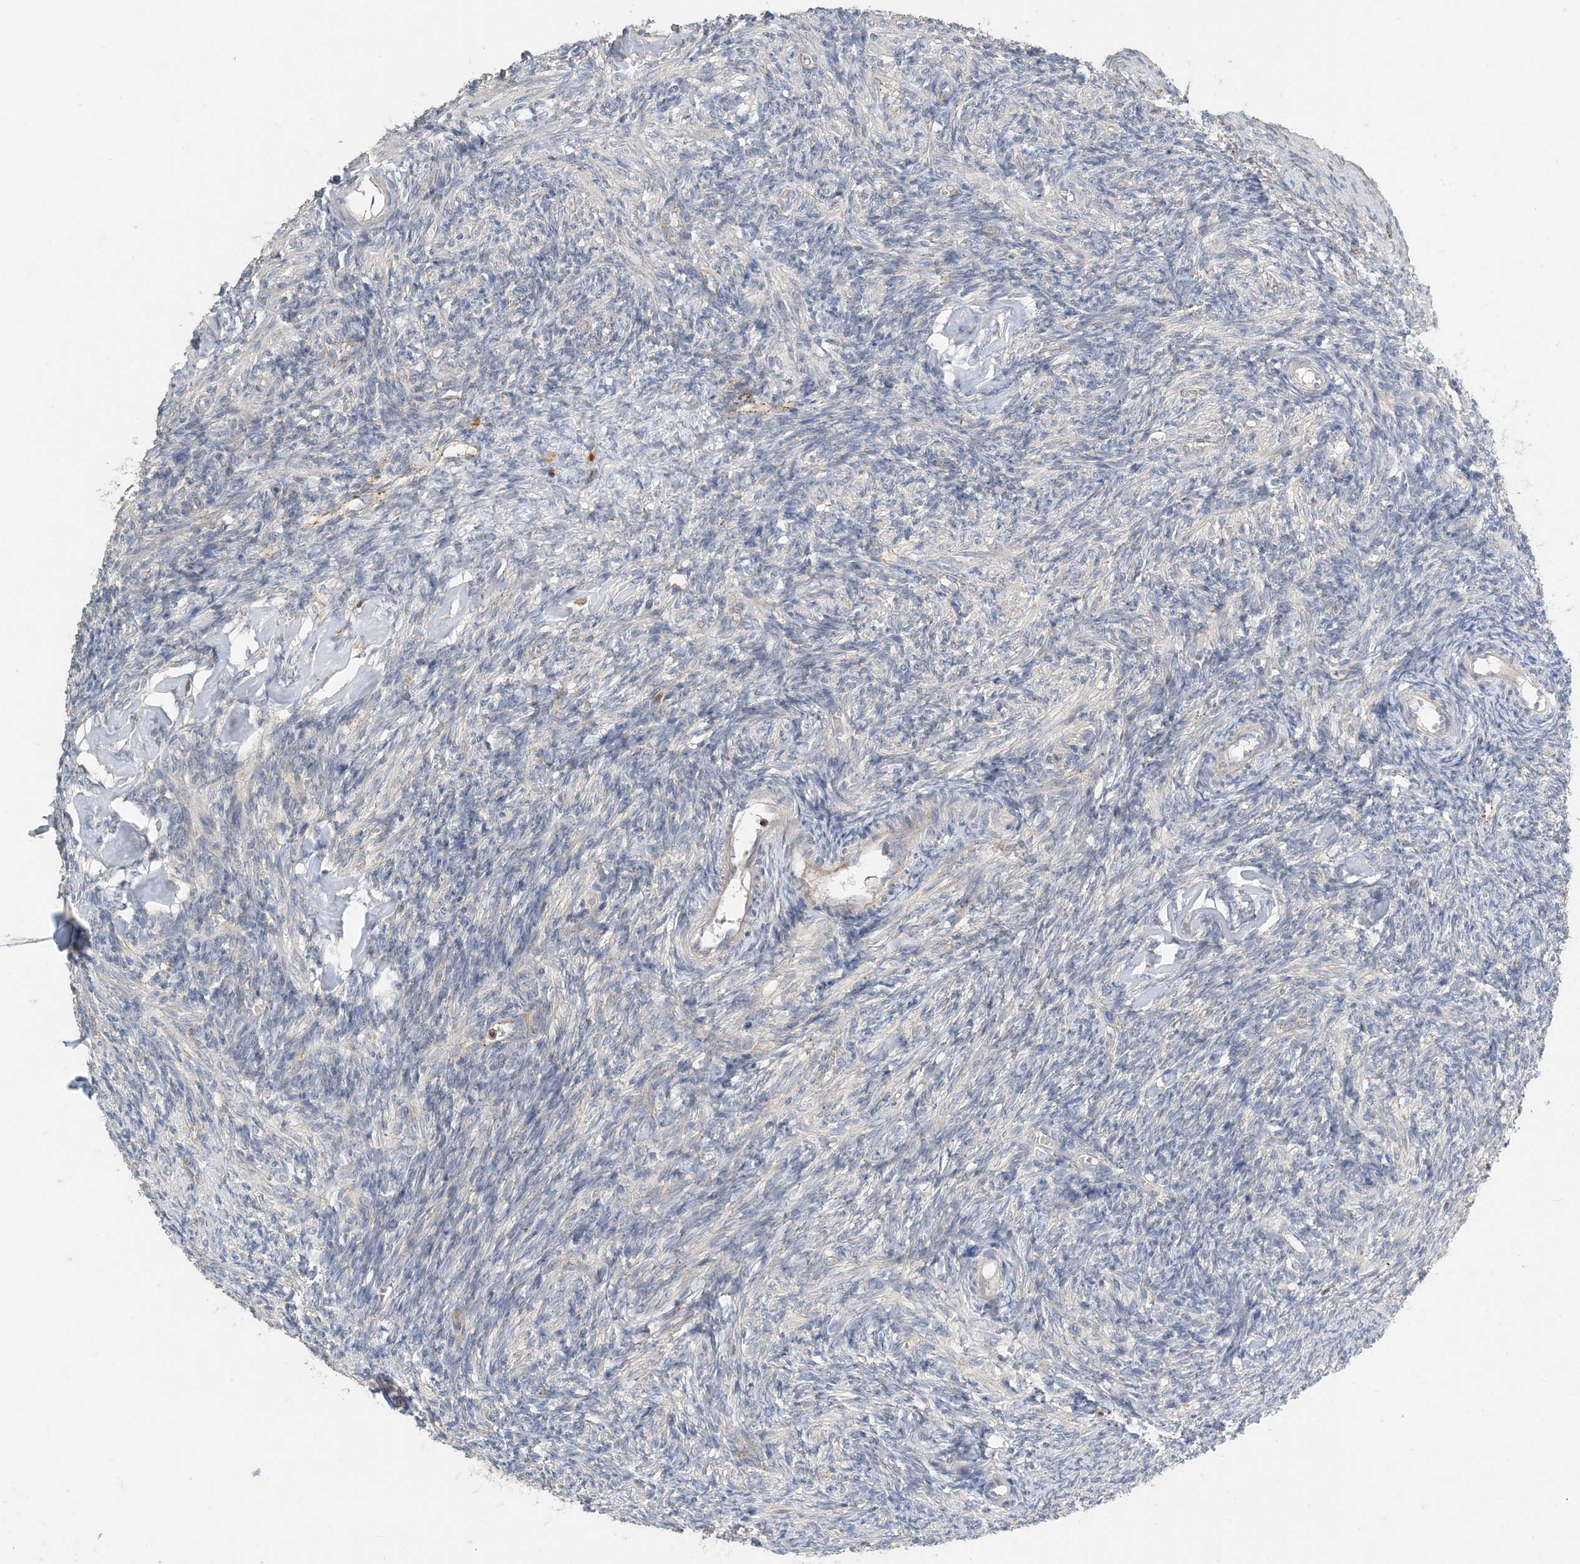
{"staining": {"intensity": "negative", "quantity": "none", "location": "none"}, "tissue": "ovary", "cell_type": "Ovarian stroma cells", "image_type": "normal", "snomed": [{"axis": "morphology", "description": "Normal tissue, NOS"}, {"axis": "topography", "description": "Ovary"}], "caption": "Immunohistochemical staining of unremarkable human ovary displays no significant expression in ovarian stroma cells. Nuclei are stained in blue.", "gene": "SPPL2A", "patient": {"sex": "female", "age": 27}}